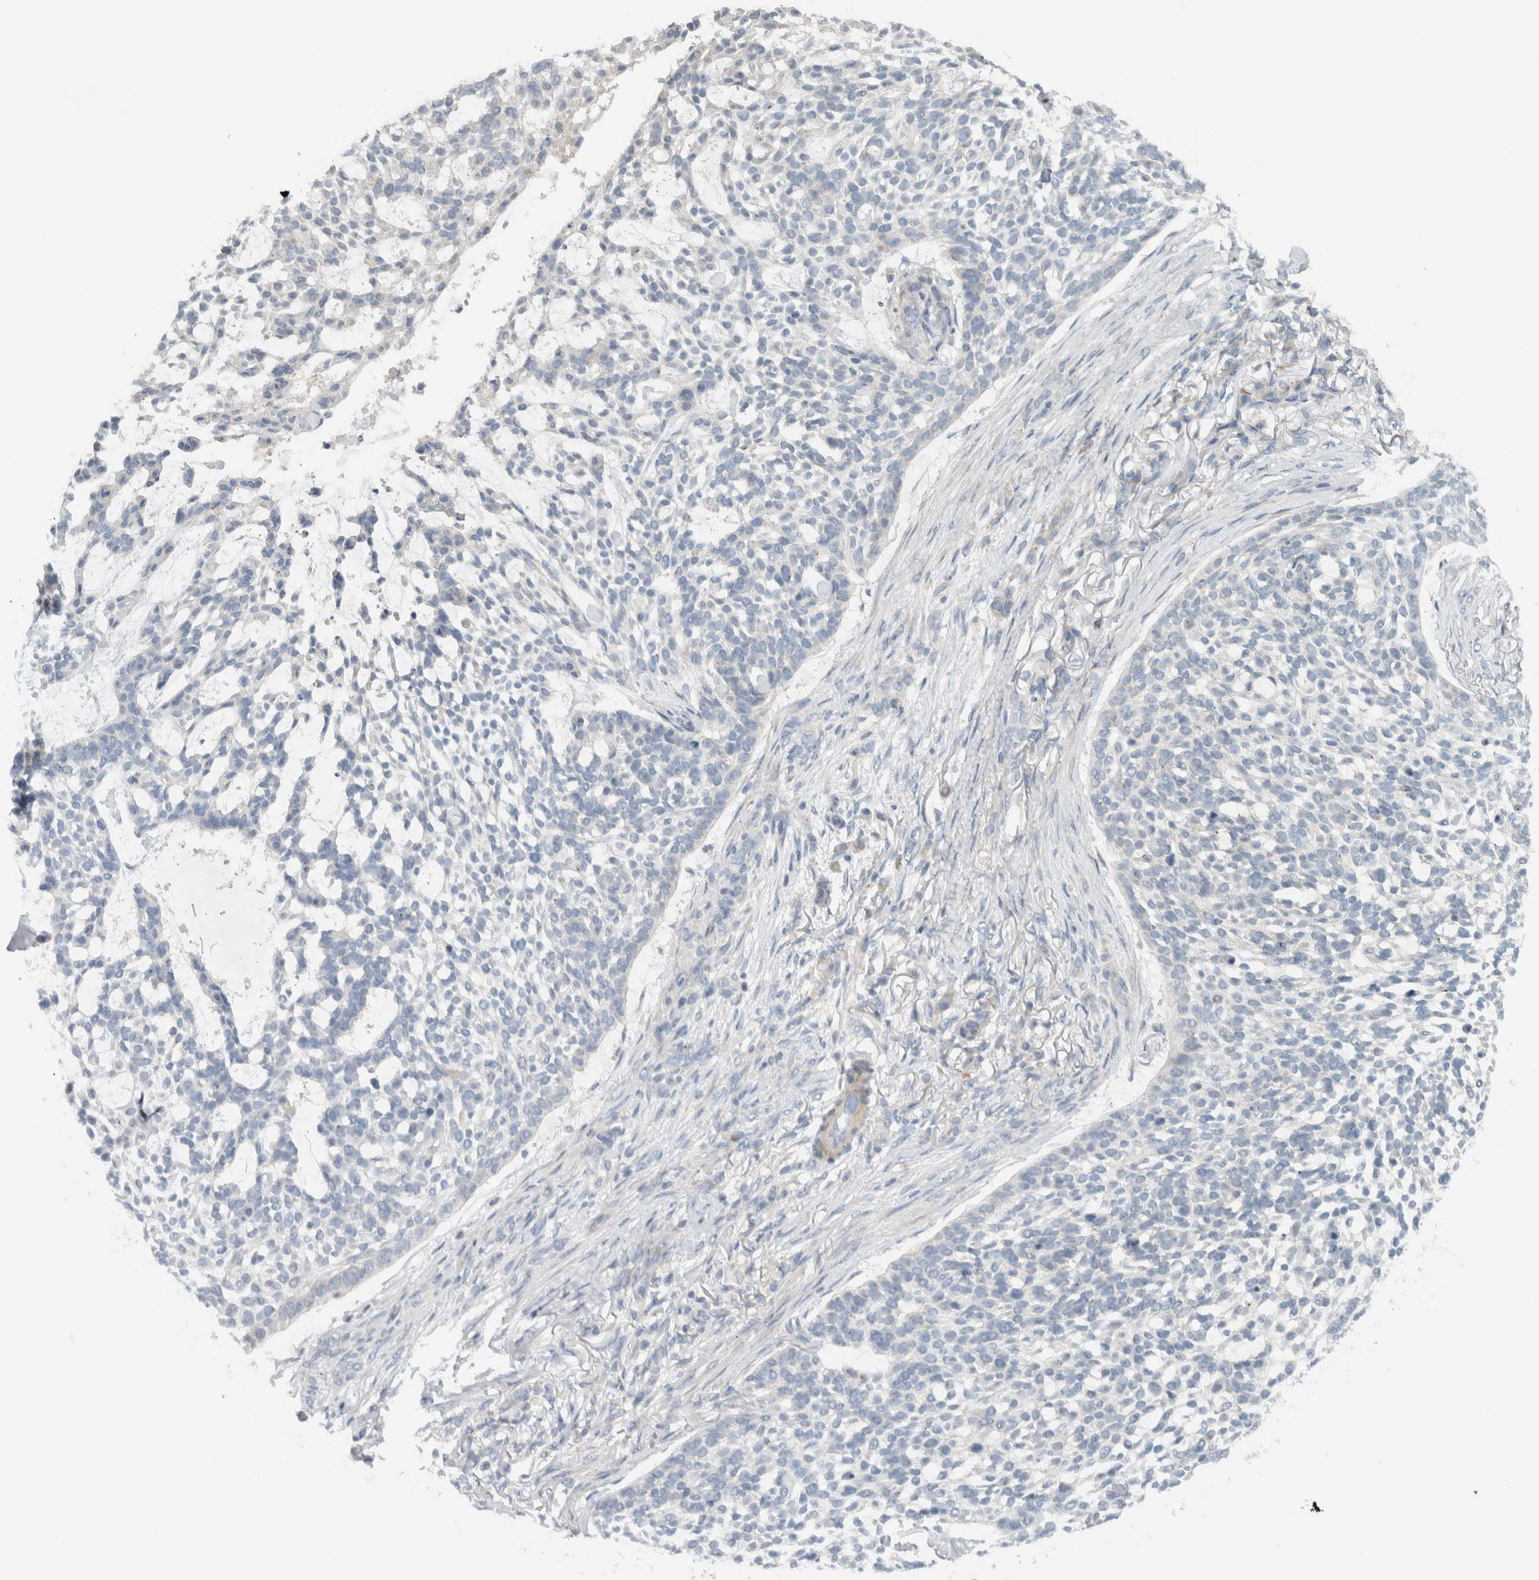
{"staining": {"intensity": "negative", "quantity": "none", "location": "none"}, "tissue": "skin cancer", "cell_type": "Tumor cells", "image_type": "cancer", "snomed": [{"axis": "morphology", "description": "Basal cell carcinoma"}, {"axis": "topography", "description": "Skin"}], "caption": "This is a histopathology image of IHC staining of basal cell carcinoma (skin), which shows no positivity in tumor cells.", "gene": "MPRIP", "patient": {"sex": "female", "age": 64}}